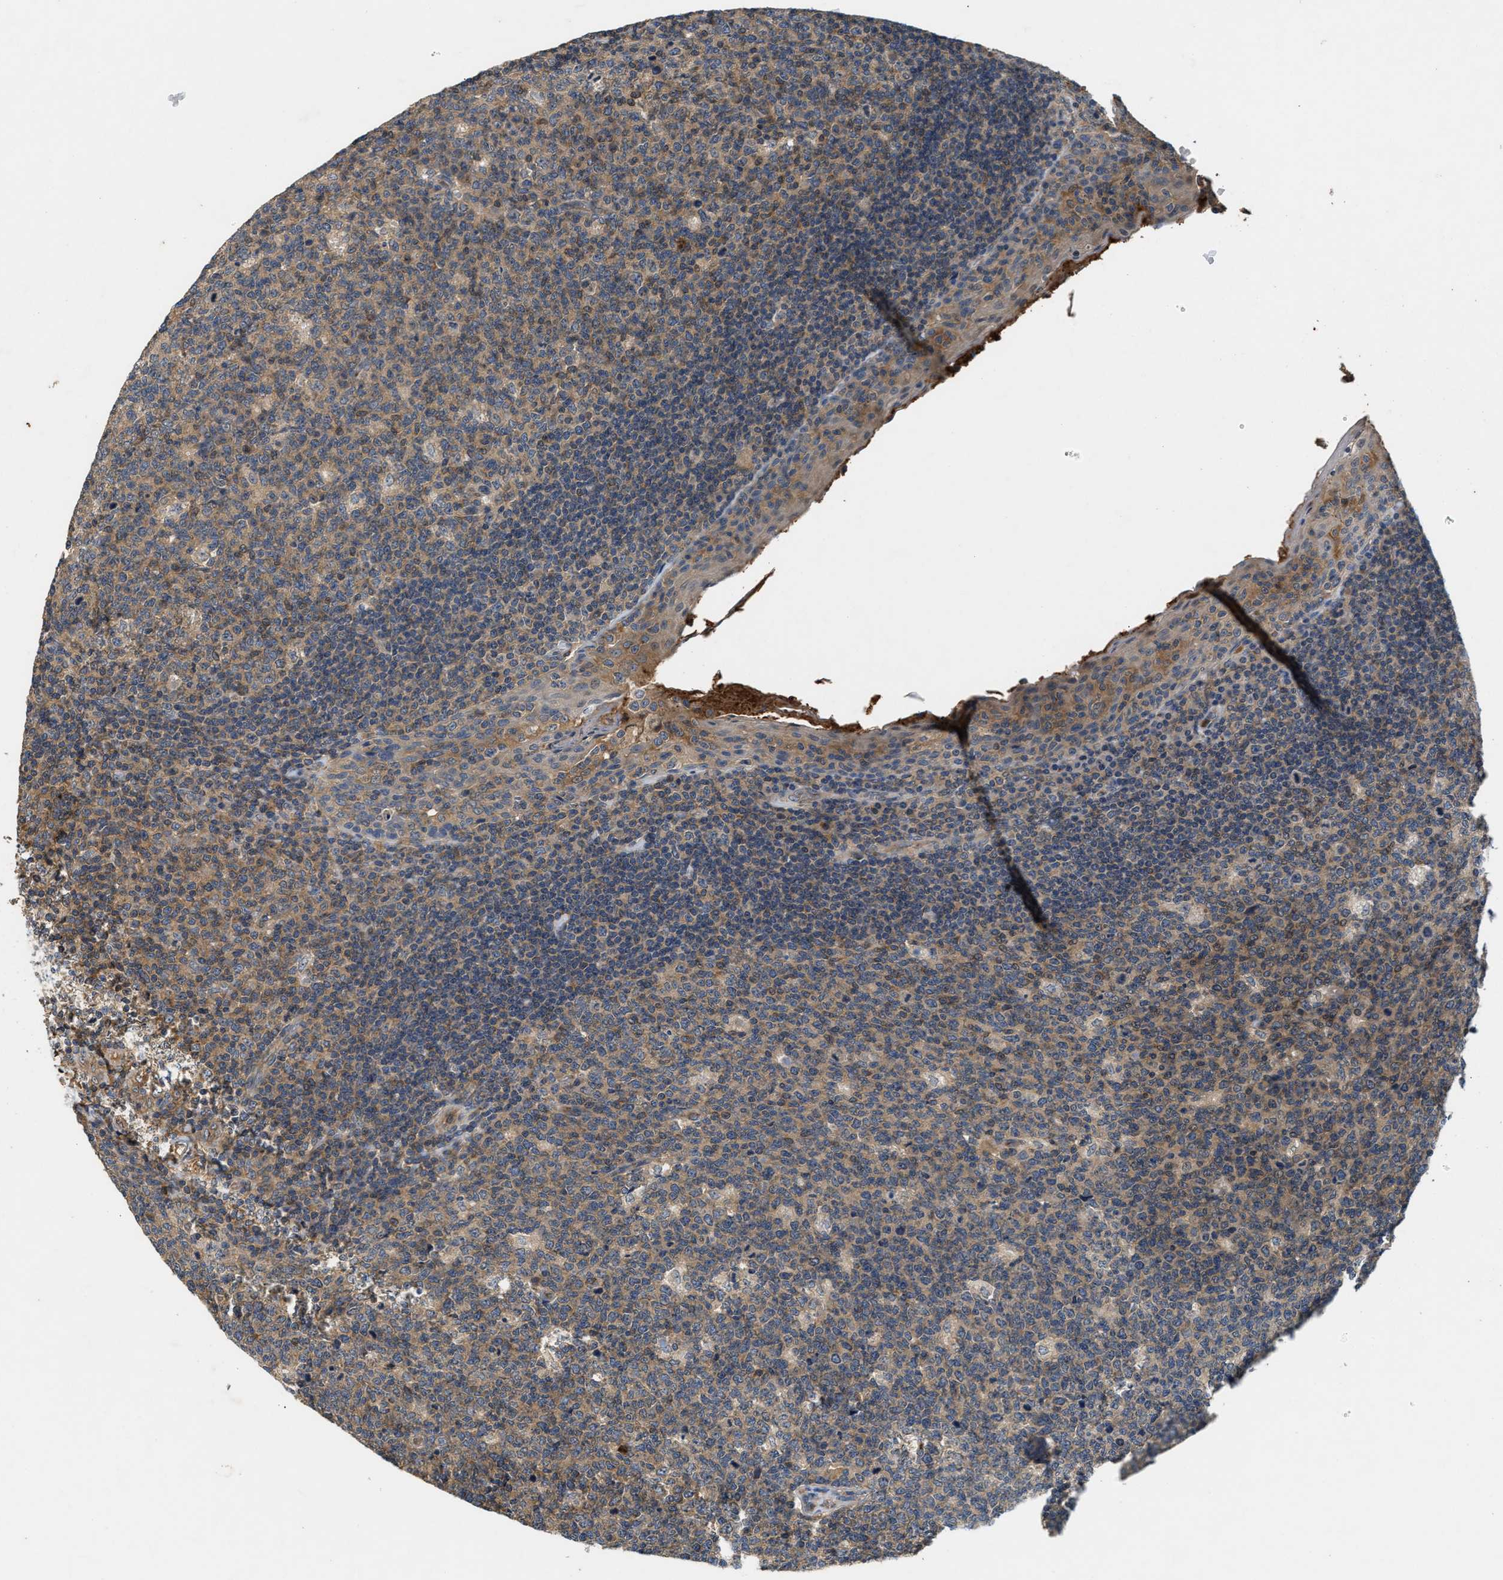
{"staining": {"intensity": "weak", "quantity": ">75%", "location": "cytoplasmic/membranous"}, "tissue": "tonsil", "cell_type": "Germinal center cells", "image_type": "normal", "snomed": [{"axis": "morphology", "description": "Normal tissue, NOS"}, {"axis": "topography", "description": "Tonsil"}], "caption": "Unremarkable tonsil exhibits weak cytoplasmic/membranous expression in approximately >75% of germinal center cells, visualized by immunohistochemistry.", "gene": "CHUK", "patient": {"sex": "male", "age": 17}}